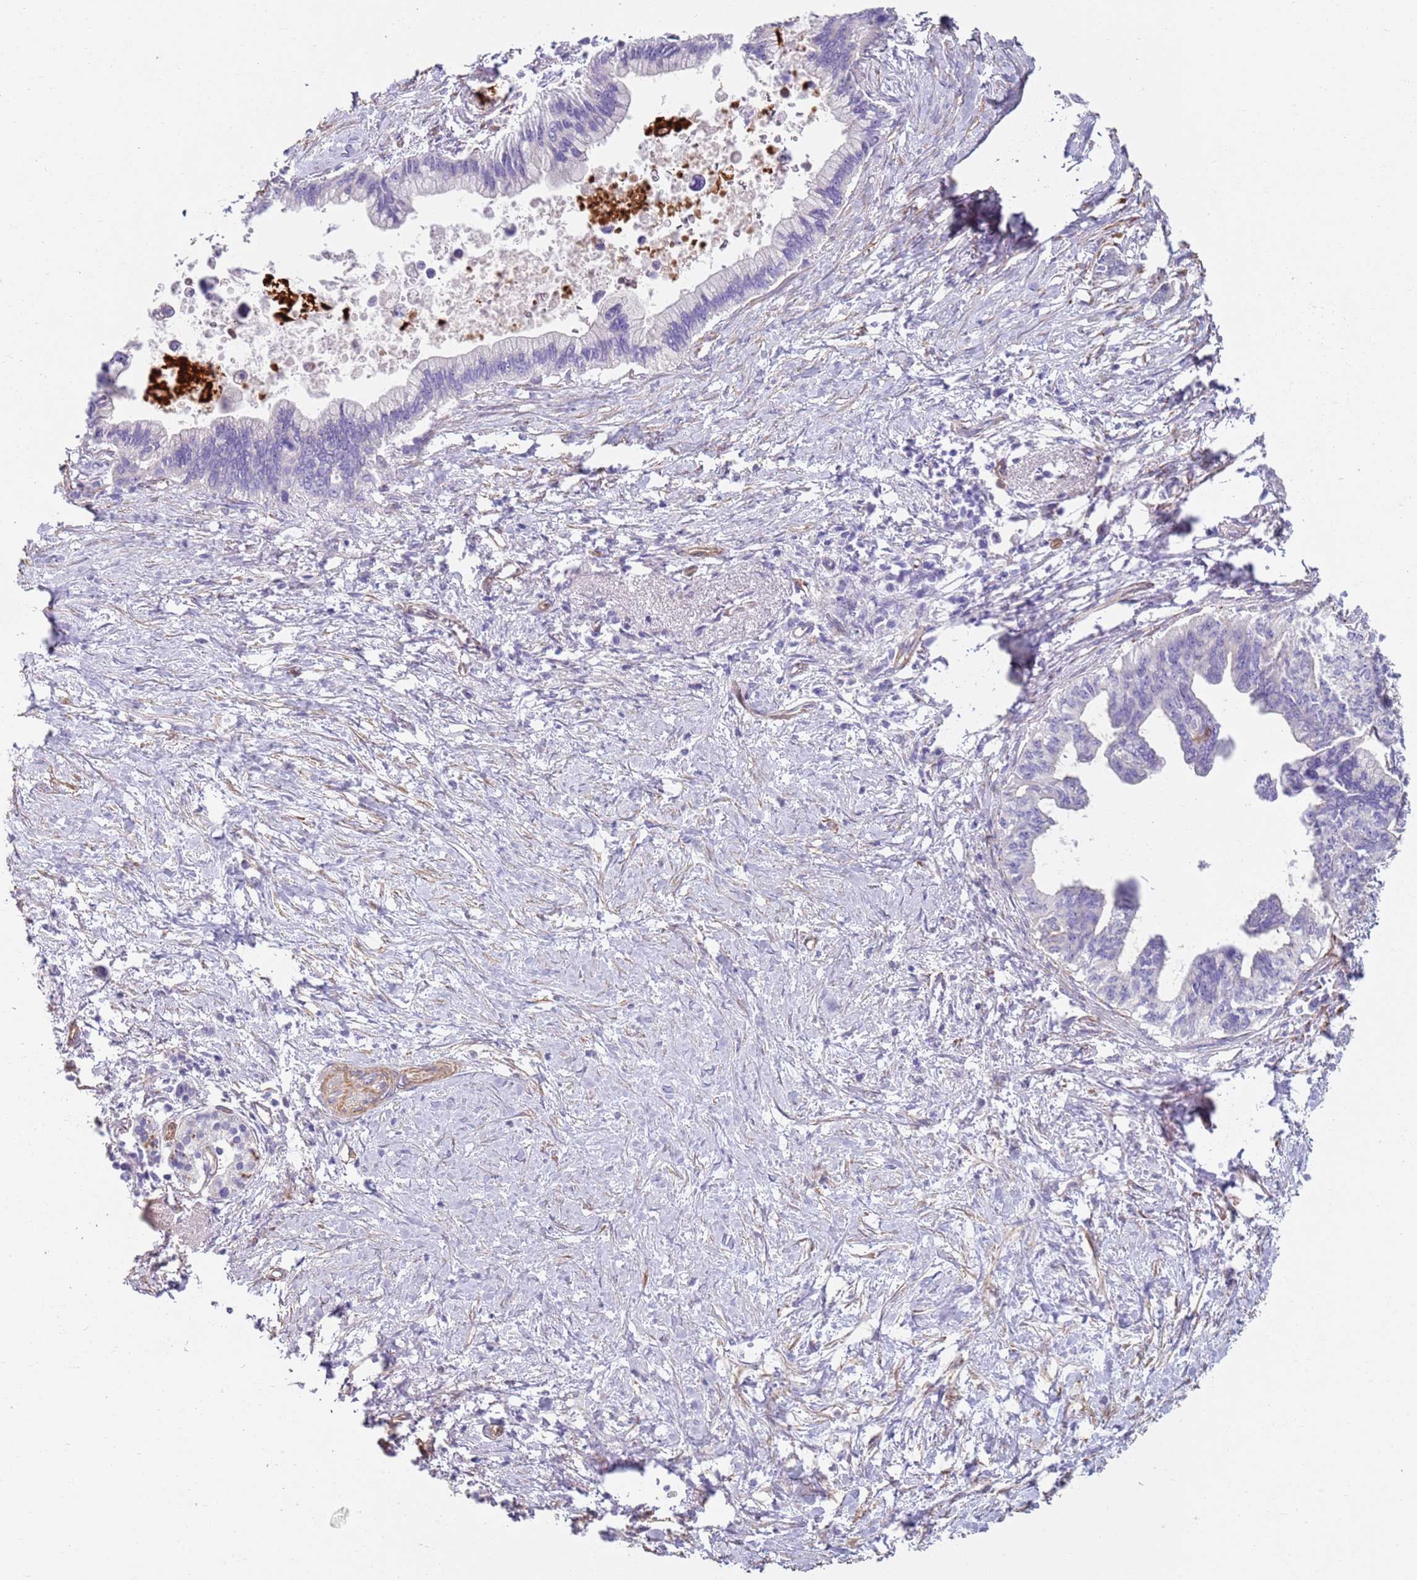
{"staining": {"intensity": "negative", "quantity": "none", "location": "none"}, "tissue": "pancreatic cancer", "cell_type": "Tumor cells", "image_type": "cancer", "snomed": [{"axis": "morphology", "description": "Adenocarcinoma, NOS"}, {"axis": "topography", "description": "Pancreas"}], "caption": "This is an immunohistochemistry (IHC) histopathology image of human pancreatic adenocarcinoma. There is no expression in tumor cells.", "gene": "PHLPP2", "patient": {"sex": "female", "age": 83}}